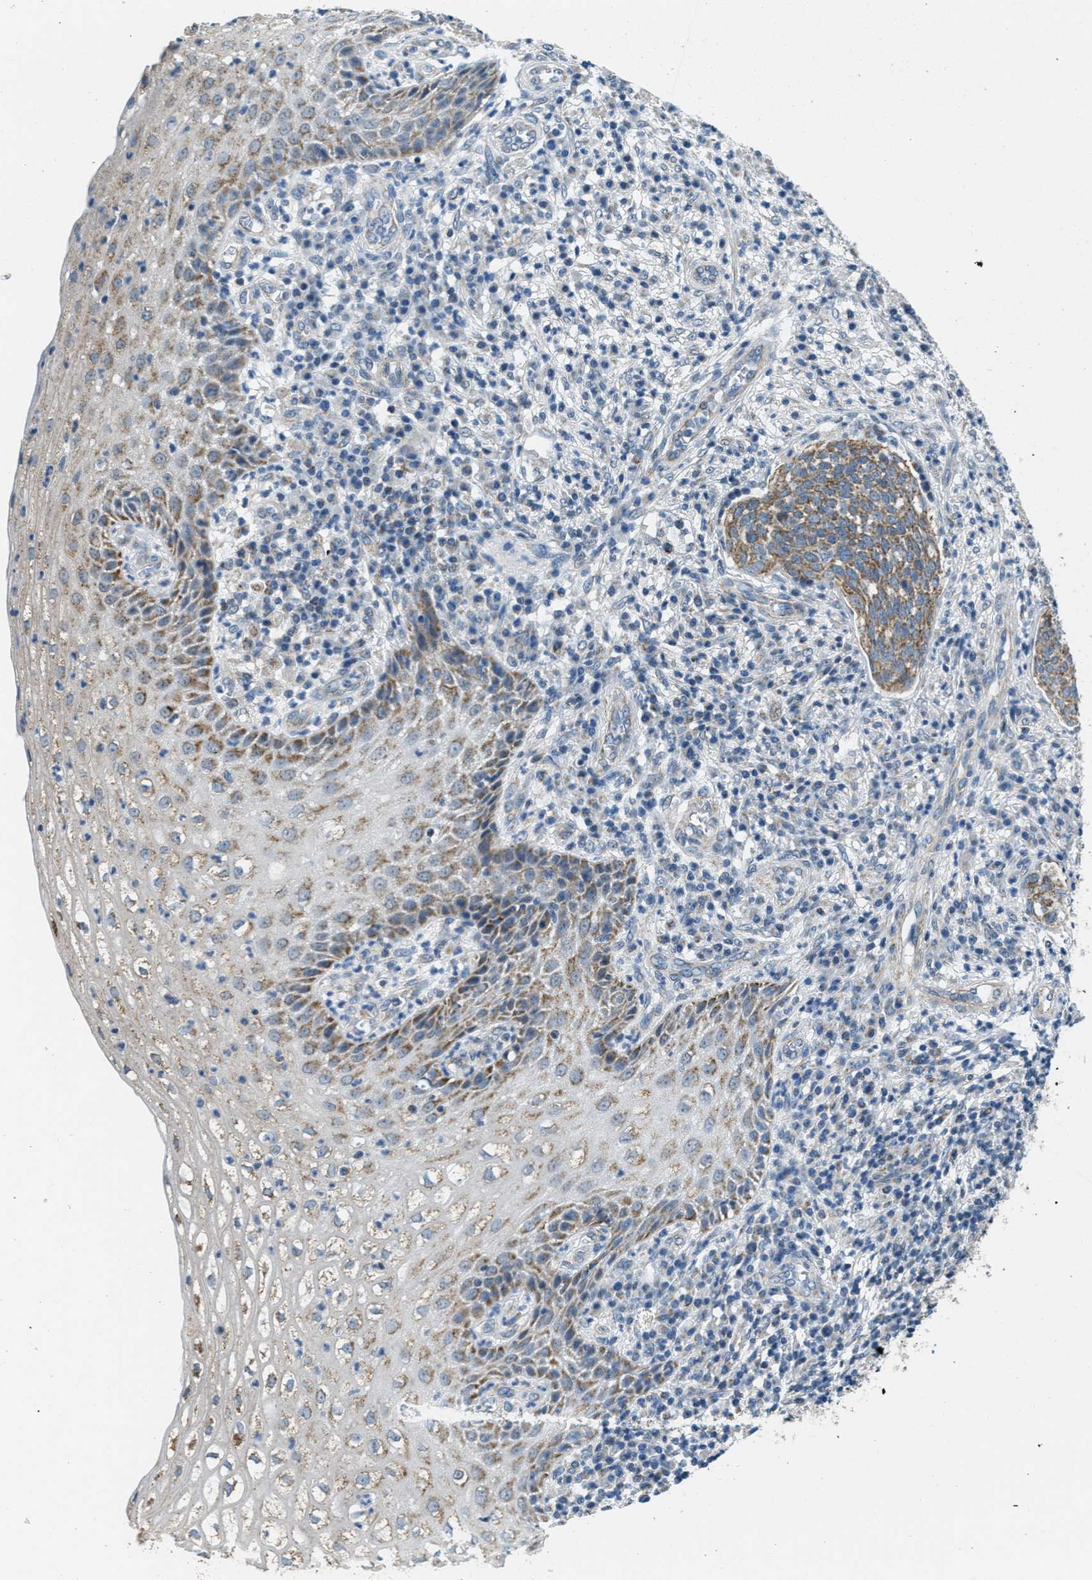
{"staining": {"intensity": "moderate", "quantity": ">75%", "location": "cytoplasmic/membranous"}, "tissue": "cervical cancer", "cell_type": "Tumor cells", "image_type": "cancer", "snomed": [{"axis": "morphology", "description": "Squamous cell carcinoma, NOS"}, {"axis": "topography", "description": "Cervix"}], "caption": "Cervical squamous cell carcinoma stained with a brown dye reveals moderate cytoplasmic/membranous positive staining in about >75% of tumor cells.", "gene": "TOMM70", "patient": {"sex": "female", "age": 34}}